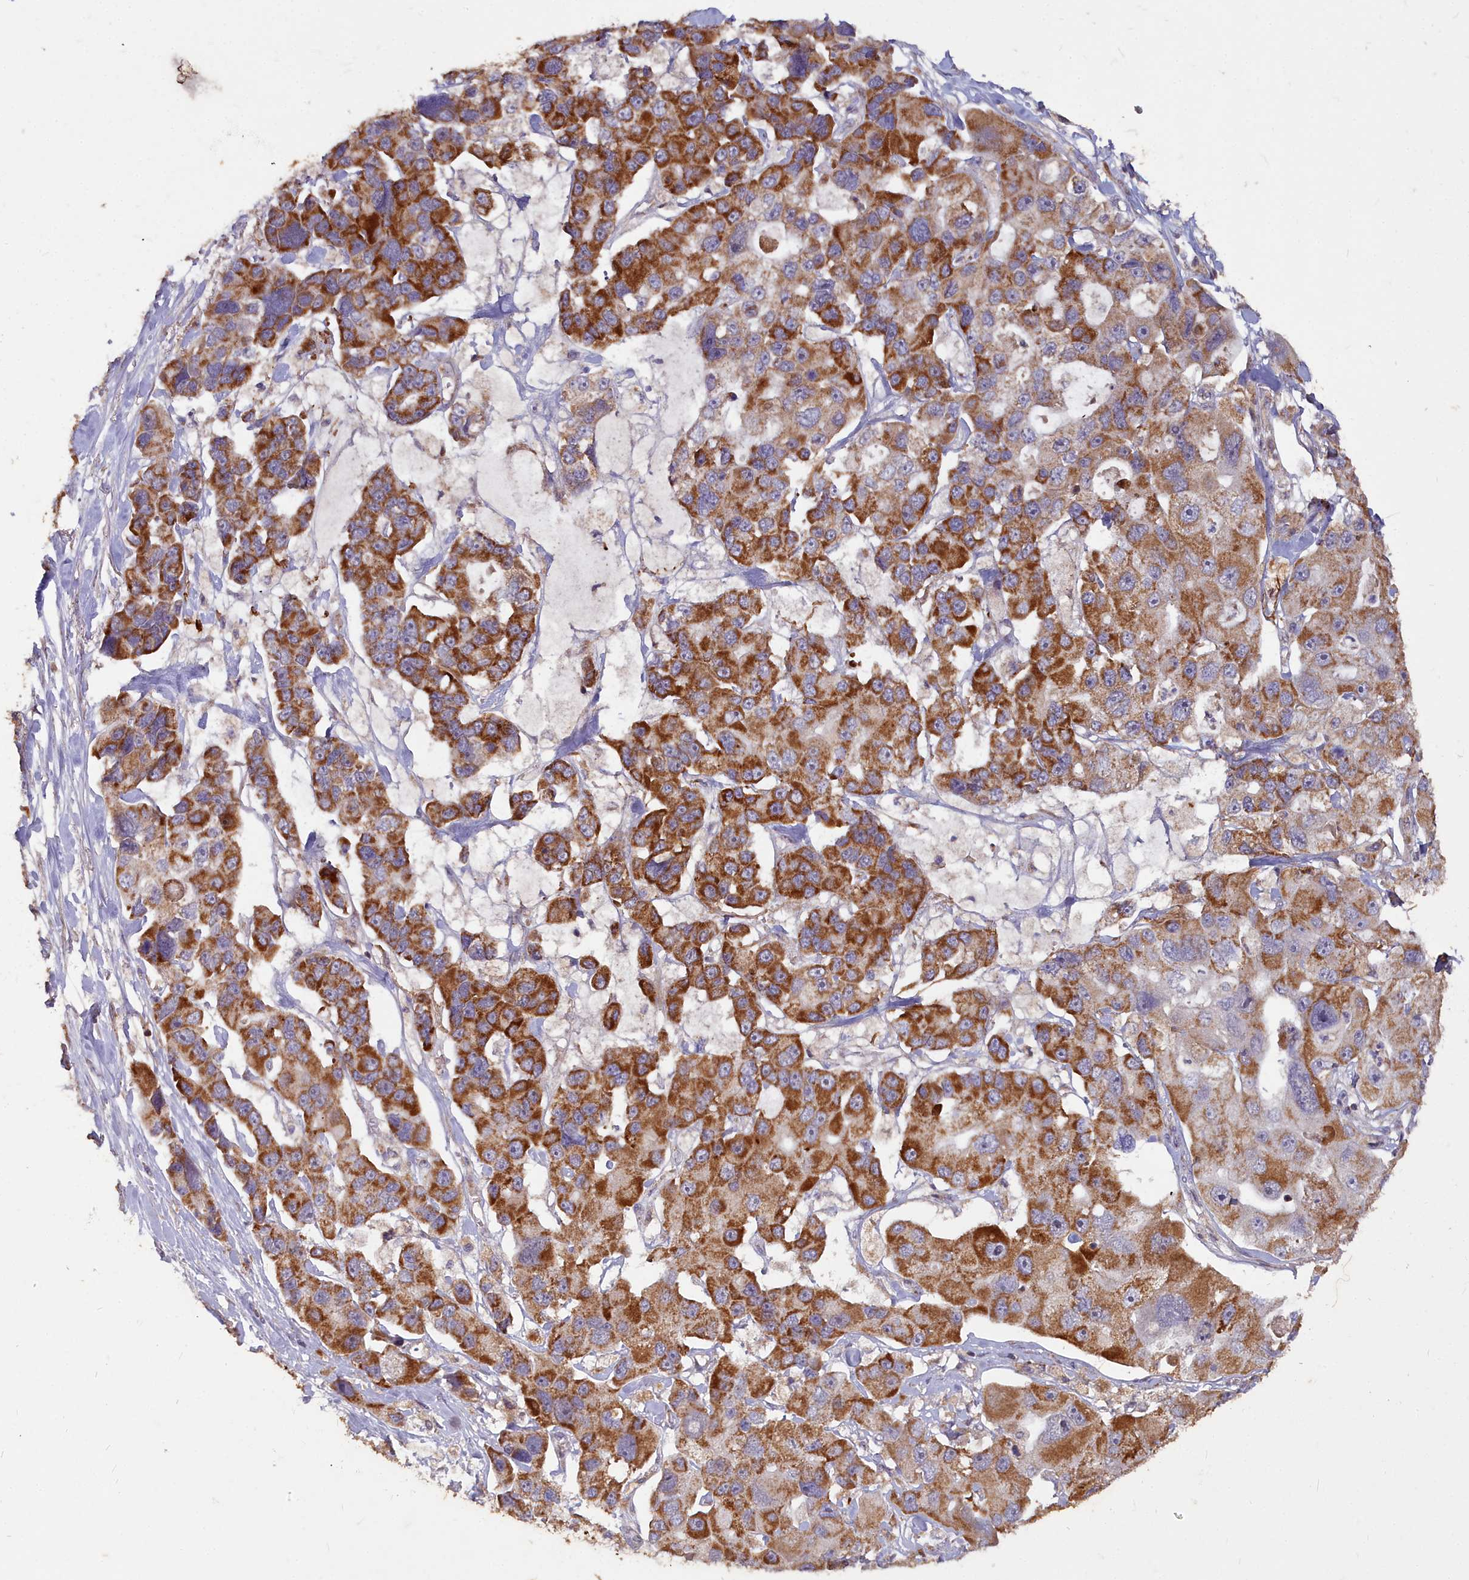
{"staining": {"intensity": "strong", "quantity": ">75%", "location": "cytoplasmic/membranous"}, "tissue": "lung cancer", "cell_type": "Tumor cells", "image_type": "cancer", "snomed": [{"axis": "morphology", "description": "Adenocarcinoma, NOS"}, {"axis": "topography", "description": "Lung"}], "caption": "There is high levels of strong cytoplasmic/membranous expression in tumor cells of lung cancer (adenocarcinoma), as demonstrated by immunohistochemical staining (brown color).", "gene": "COX11", "patient": {"sex": "female", "age": 54}}